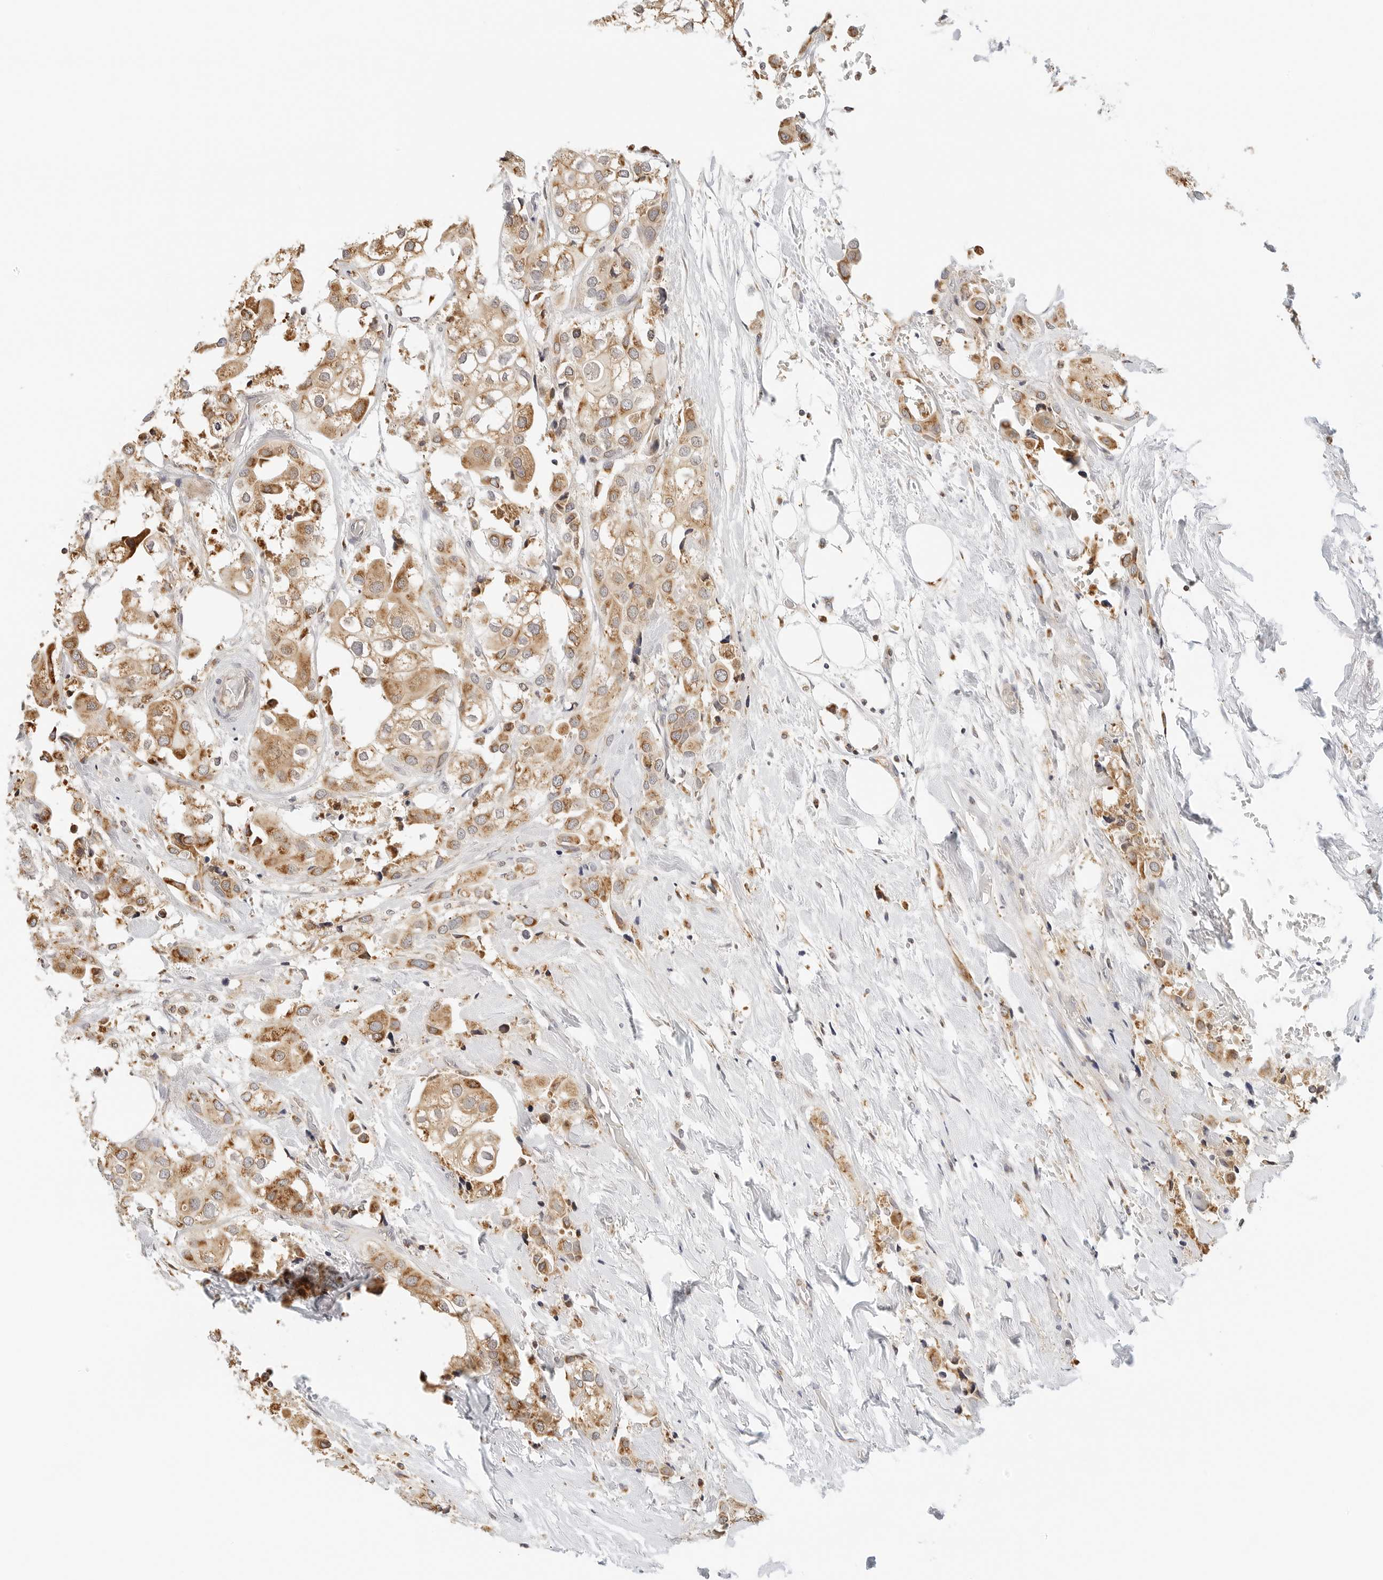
{"staining": {"intensity": "moderate", "quantity": ">75%", "location": "cytoplasmic/membranous"}, "tissue": "urothelial cancer", "cell_type": "Tumor cells", "image_type": "cancer", "snomed": [{"axis": "morphology", "description": "Urothelial carcinoma, High grade"}, {"axis": "topography", "description": "Urinary bladder"}], "caption": "High-grade urothelial carcinoma stained for a protein displays moderate cytoplasmic/membranous positivity in tumor cells.", "gene": "ATL1", "patient": {"sex": "male", "age": 64}}